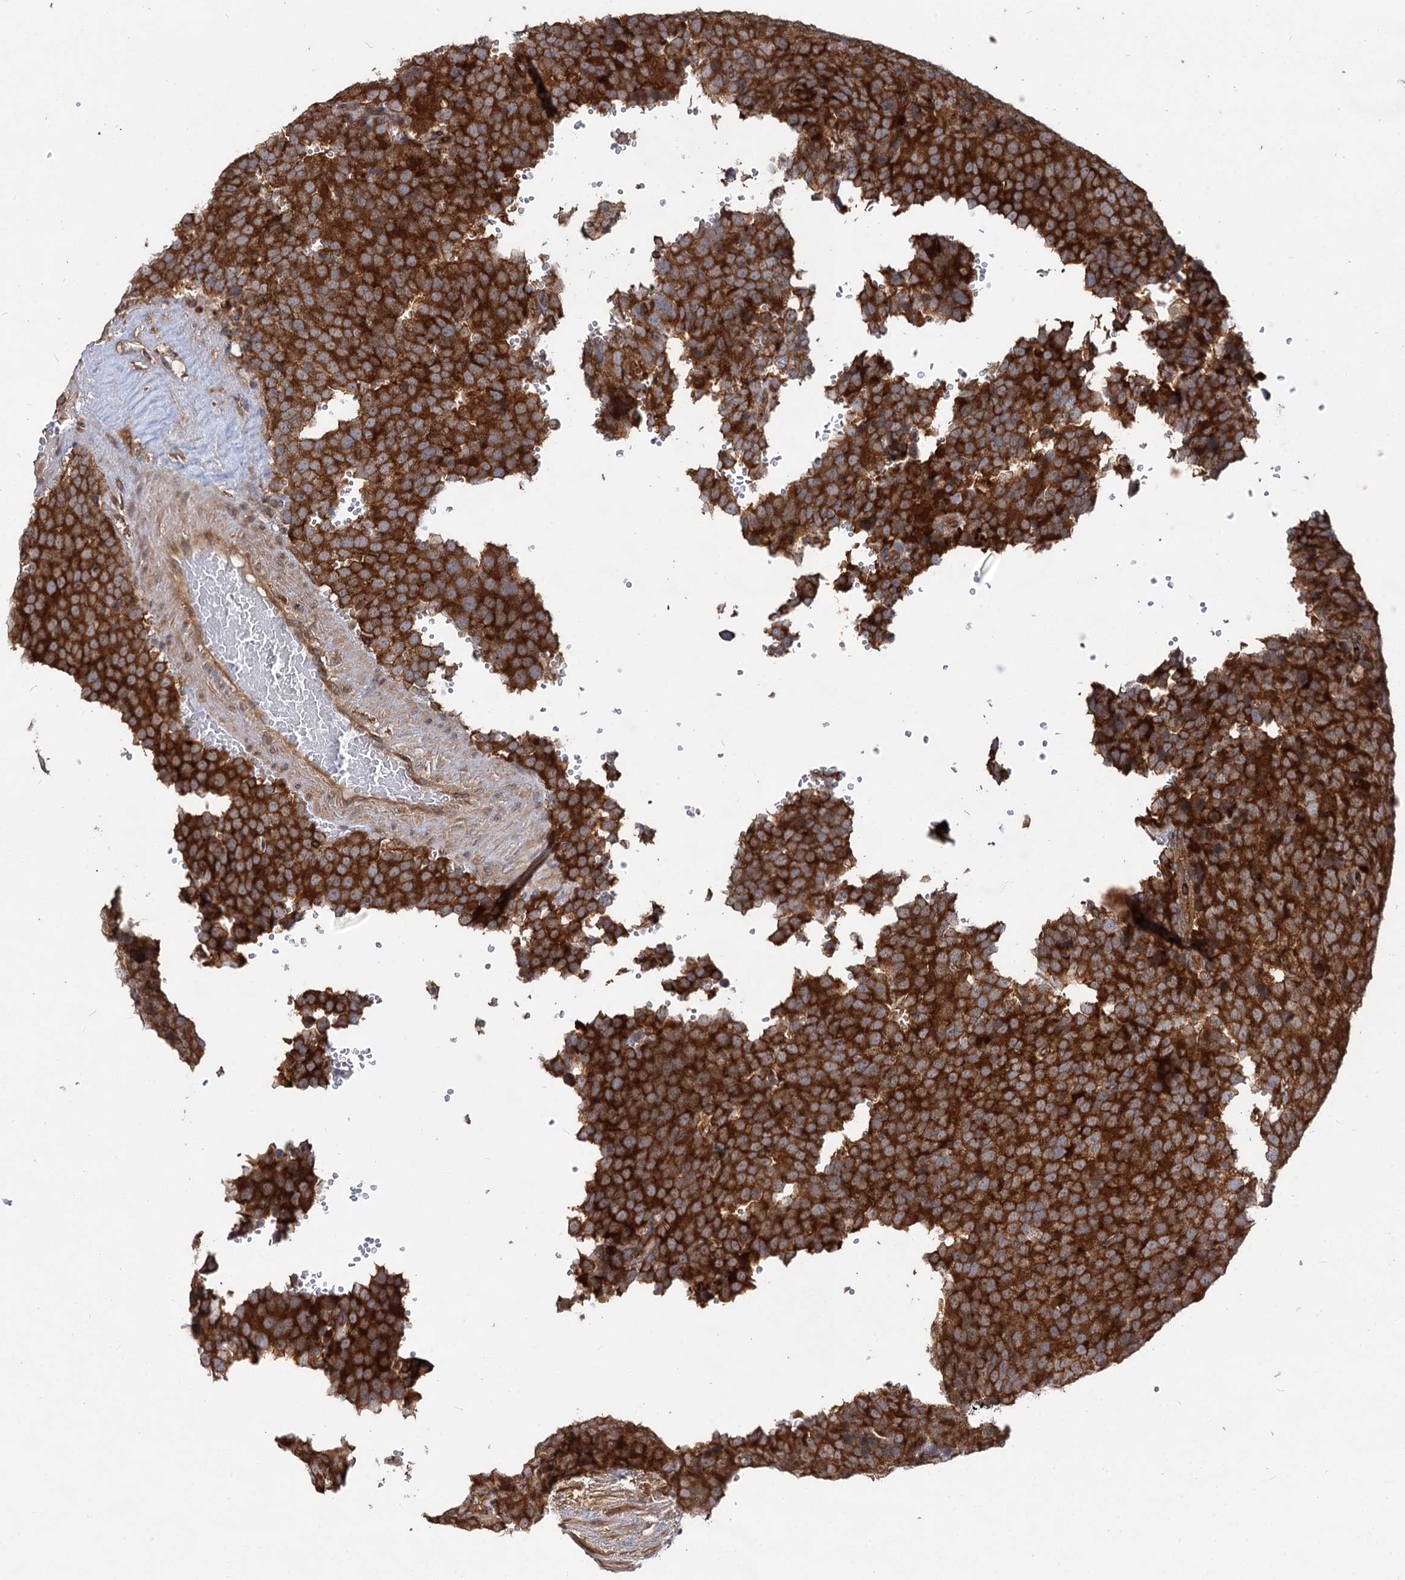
{"staining": {"intensity": "strong", "quantity": ">75%", "location": "cytoplasmic/membranous"}, "tissue": "testis cancer", "cell_type": "Tumor cells", "image_type": "cancer", "snomed": [{"axis": "morphology", "description": "Seminoma, NOS"}, {"axis": "topography", "description": "Testis"}], "caption": "Seminoma (testis) was stained to show a protein in brown. There is high levels of strong cytoplasmic/membranous staining in approximately >75% of tumor cells. (brown staining indicates protein expression, while blue staining denotes nuclei).", "gene": "PACS1", "patient": {"sex": "male", "age": 71}}